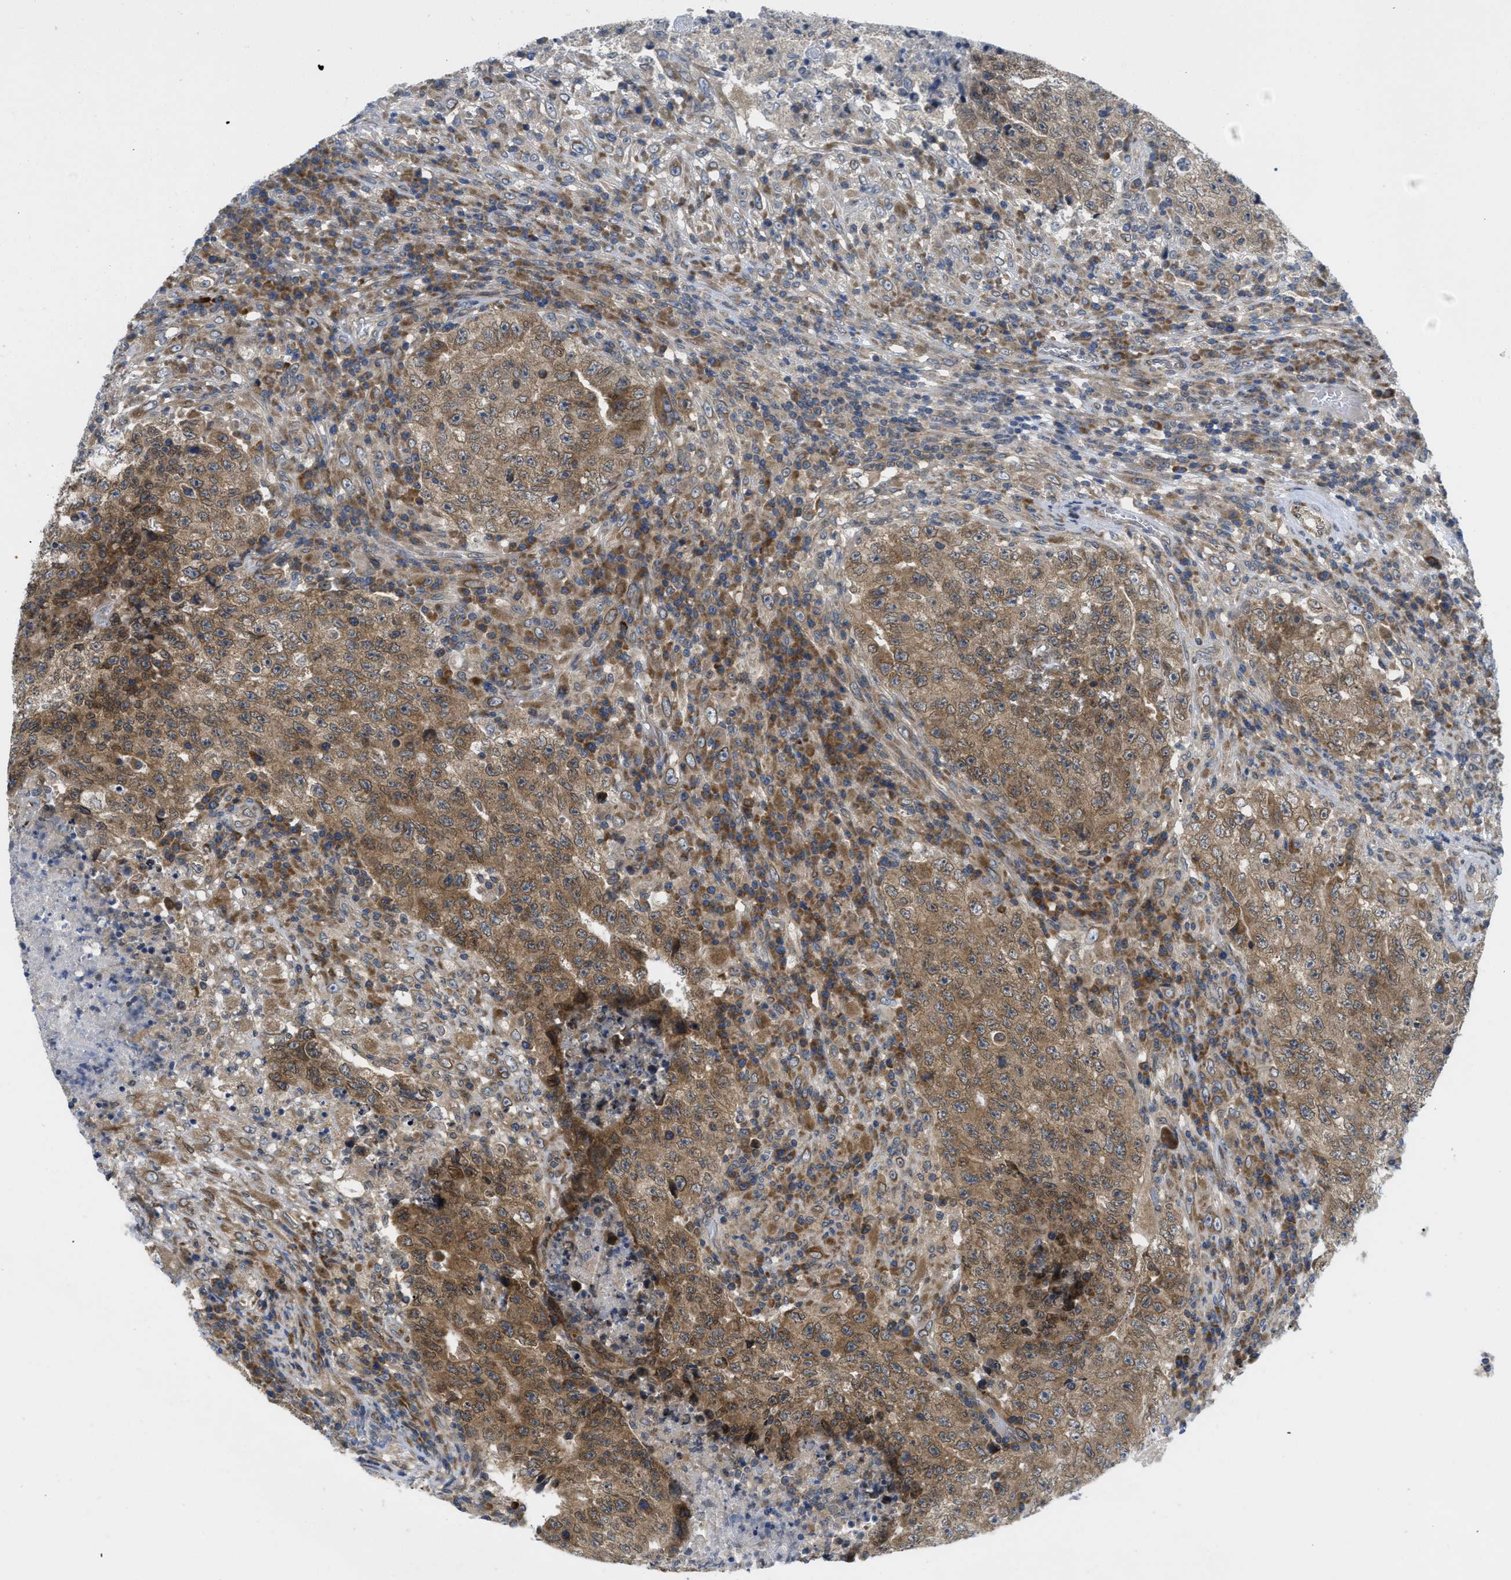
{"staining": {"intensity": "moderate", "quantity": ">75%", "location": "cytoplasmic/membranous"}, "tissue": "testis cancer", "cell_type": "Tumor cells", "image_type": "cancer", "snomed": [{"axis": "morphology", "description": "Necrosis, NOS"}, {"axis": "morphology", "description": "Carcinoma, Embryonal, NOS"}, {"axis": "topography", "description": "Testis"}], "caption": "This is a histology image of IHC staining of testis cancer (embryonal carcinoma), which shows moderate staining in the cytoplasmic/membranous of tumor cells.", "gene": "EIF2AK3", "patient": {"sex": "male", "age": 19}}